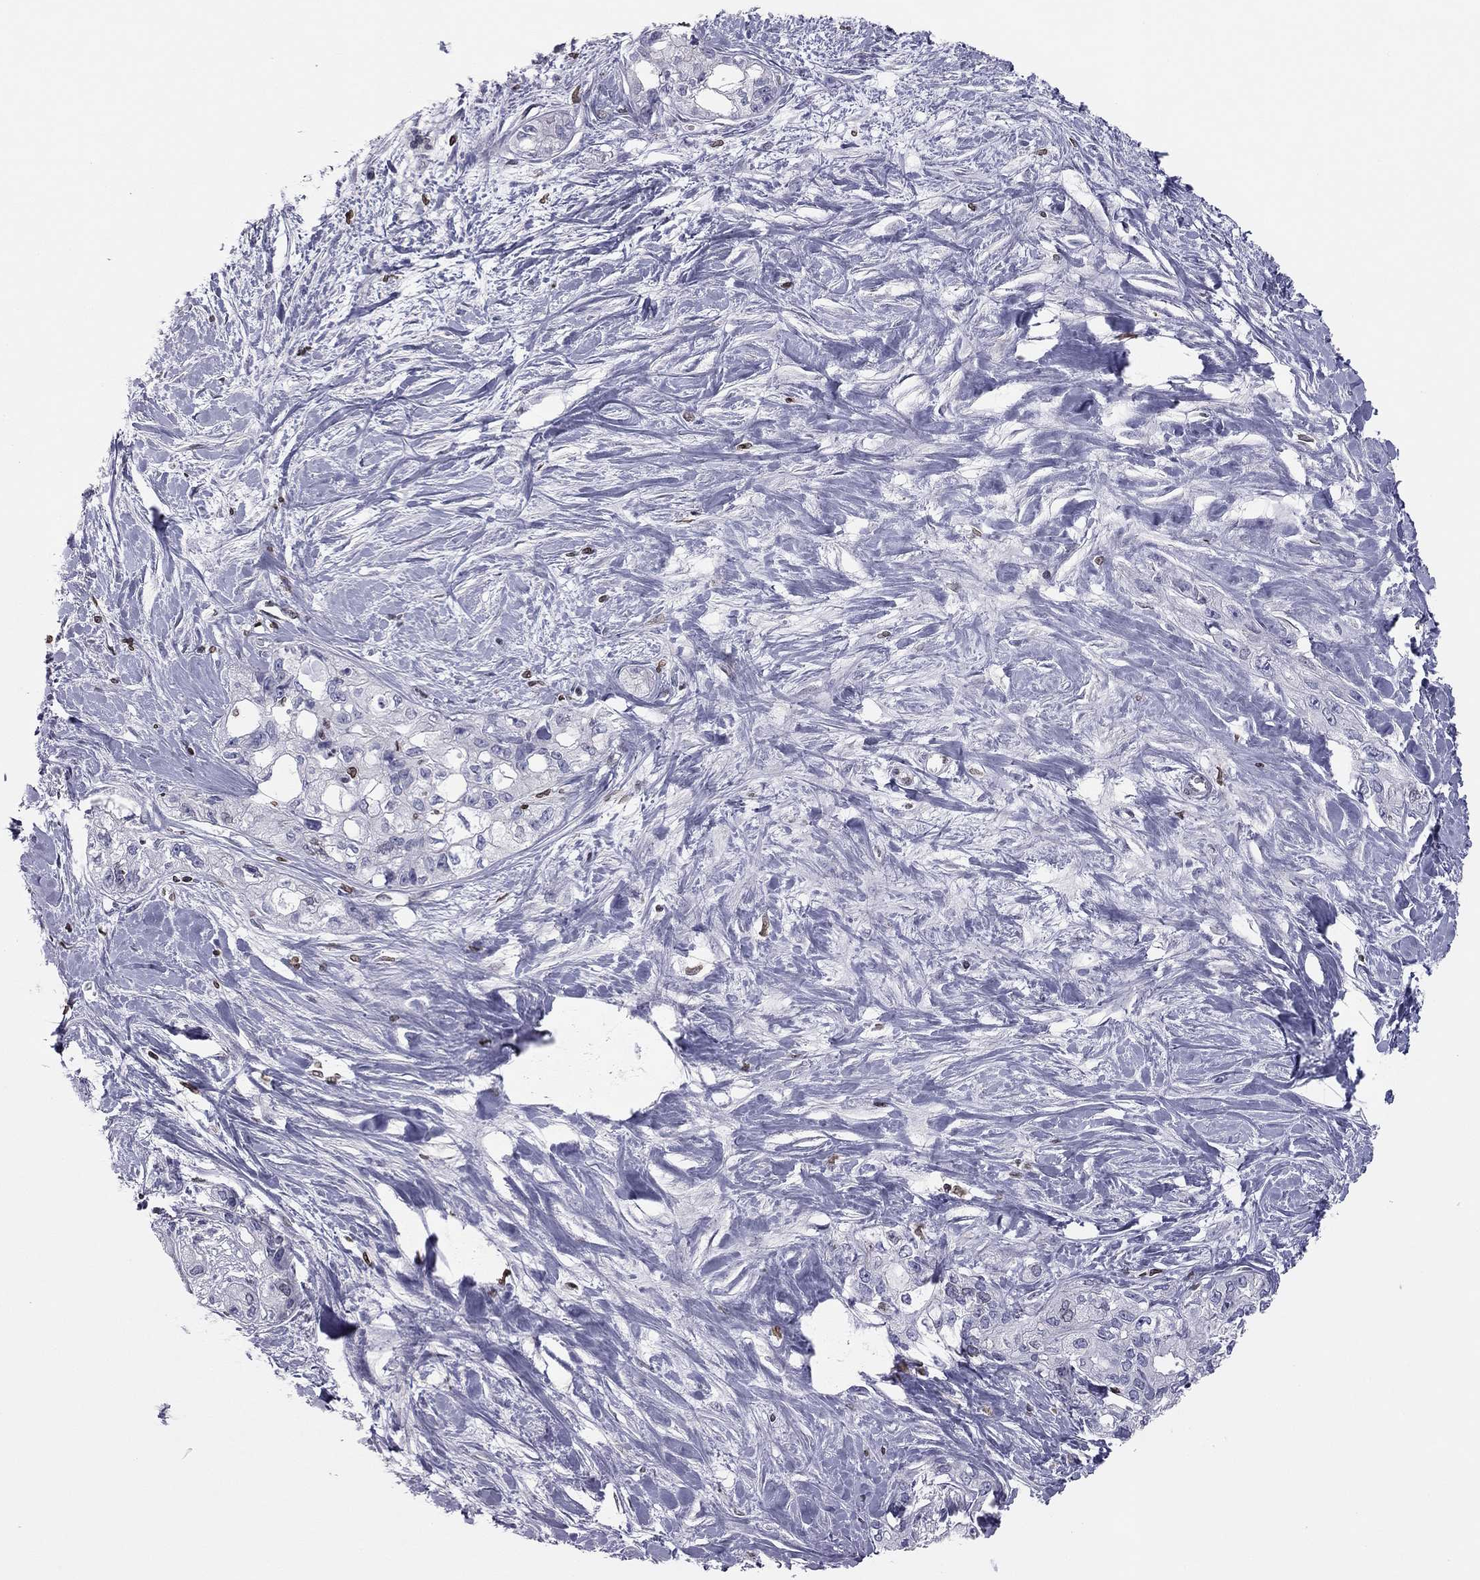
{"staining": {"intensity": "negative", "quantity": "none", "location": "none"}, "tissue": "pancreatic cancer", "cell_type": "Tumor cells", "image_type": "cancer", "snomed": [{"axis": "morphology", "description": "Adenocarcinoma, NOS"}, {"axis": "topography", "description": "Pancreas"}], "caption": "Adenocarcinoma (pancreatic) was stained to show a protein in brown. There is no significant staining in tumor cells. (DAB (3,3'-diaminobenzidine) IHC with hematoxylin counter stain).", "gene": "ESPL1", "patient": {"sex": "female", "age": 50}}